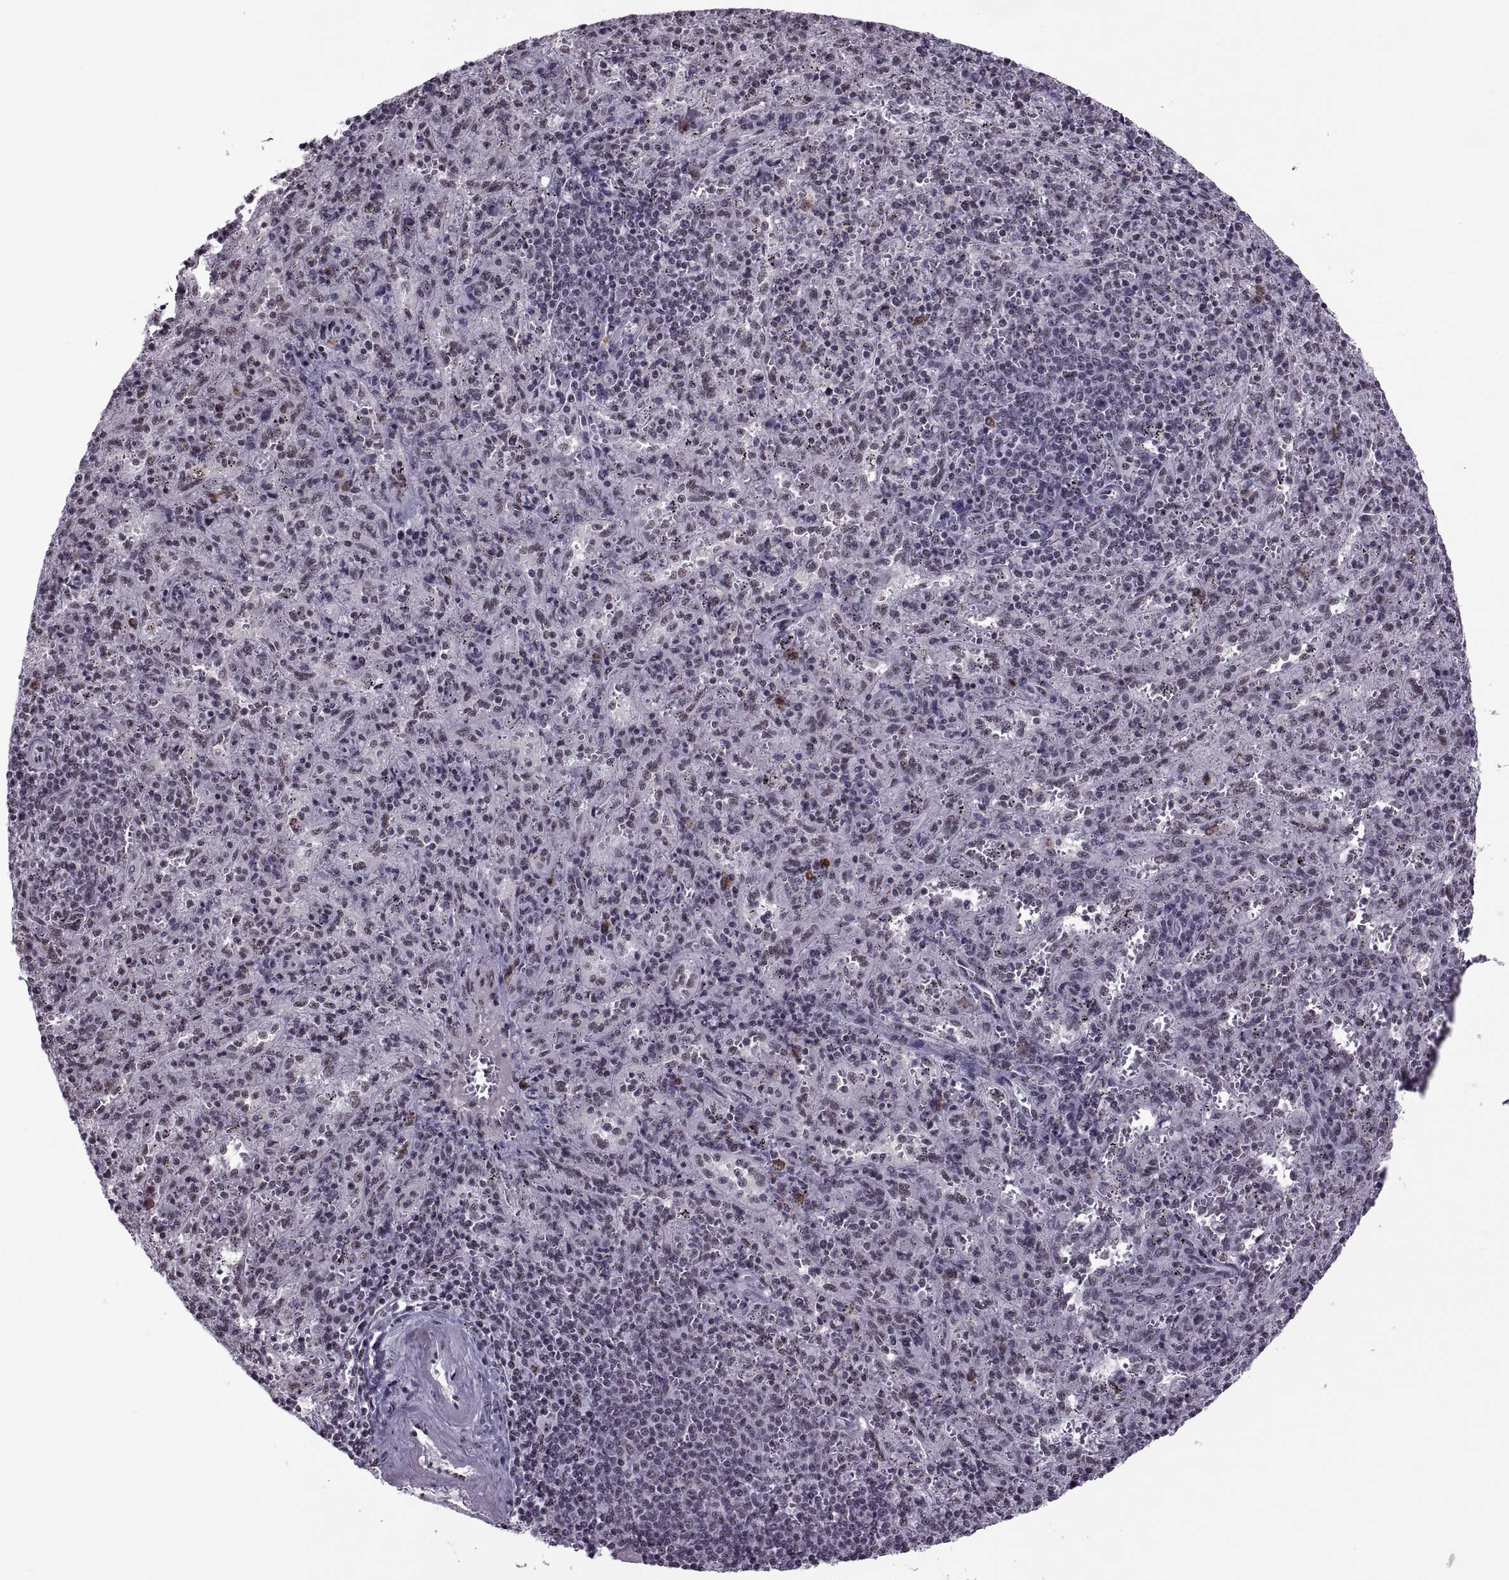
{"staining": {"intensity": "weak", "quantity": "25%-75%", "location": "nuclear"}, "tissue": "spleen", "cell_type": "Cells in red pulp", "image_type": "normal", "snomed": [{"axis": "morphology", "description": "Normal tissue, NOS"}, {"axis": "topography", "description": "Spleen"}], "caption": "High-magnification brightfield microscopy of normal spleen stained with DAB (brown) and counterstained with hematoxylin (blue). cells in red pulp exhibit weak nuclear staining is identified in about25%-75% of cells. (Stains: DAB in brown, nuclei in blue, Microscopy: brightfield microscopy at high magnification).", "gene": "MAGEA4", "patient": {"sex": "male", "age": 57}}